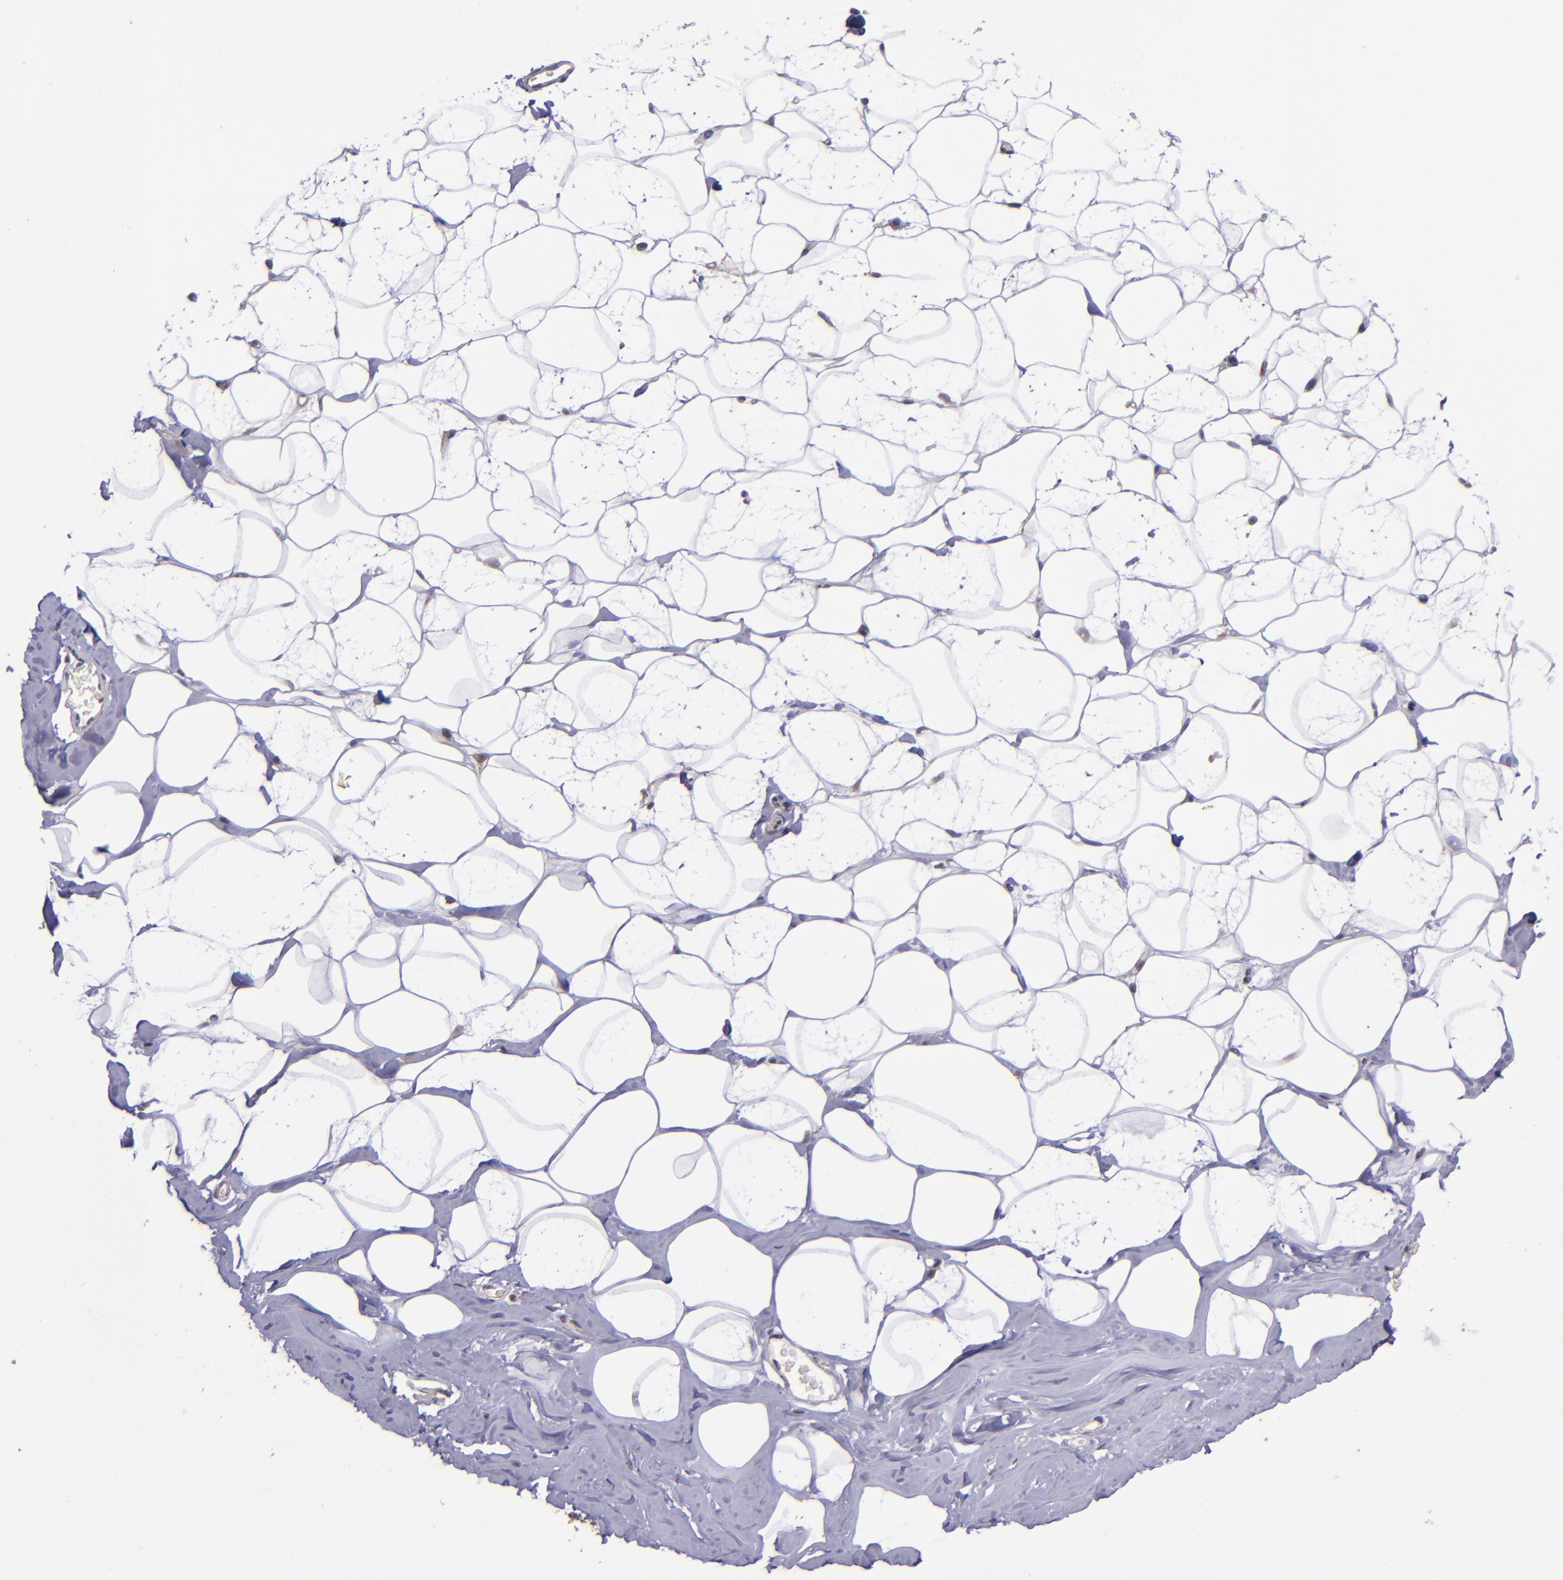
{"staining": {"intensity": "negative", "quantity": "none", "location": "none"}, "tissue": "breast", "cell_type": "Adipocytes", "image_type": "normal", "snomed": [{"axis": "morphology", "description": "Normal tissue, NOS"}, {"axis": "morphology", "description": "Fibrosis, NOS"}, {"axis": "topography", "description": "Breast"}], "caption": "This image is of unremarkable breast stained with IHC to label a protein in brown with the nuclei are counter-stained blue. There is no staining in adipocytes.", "gene": "SHC1", "patient": {"sex": "female", "age": 39}}